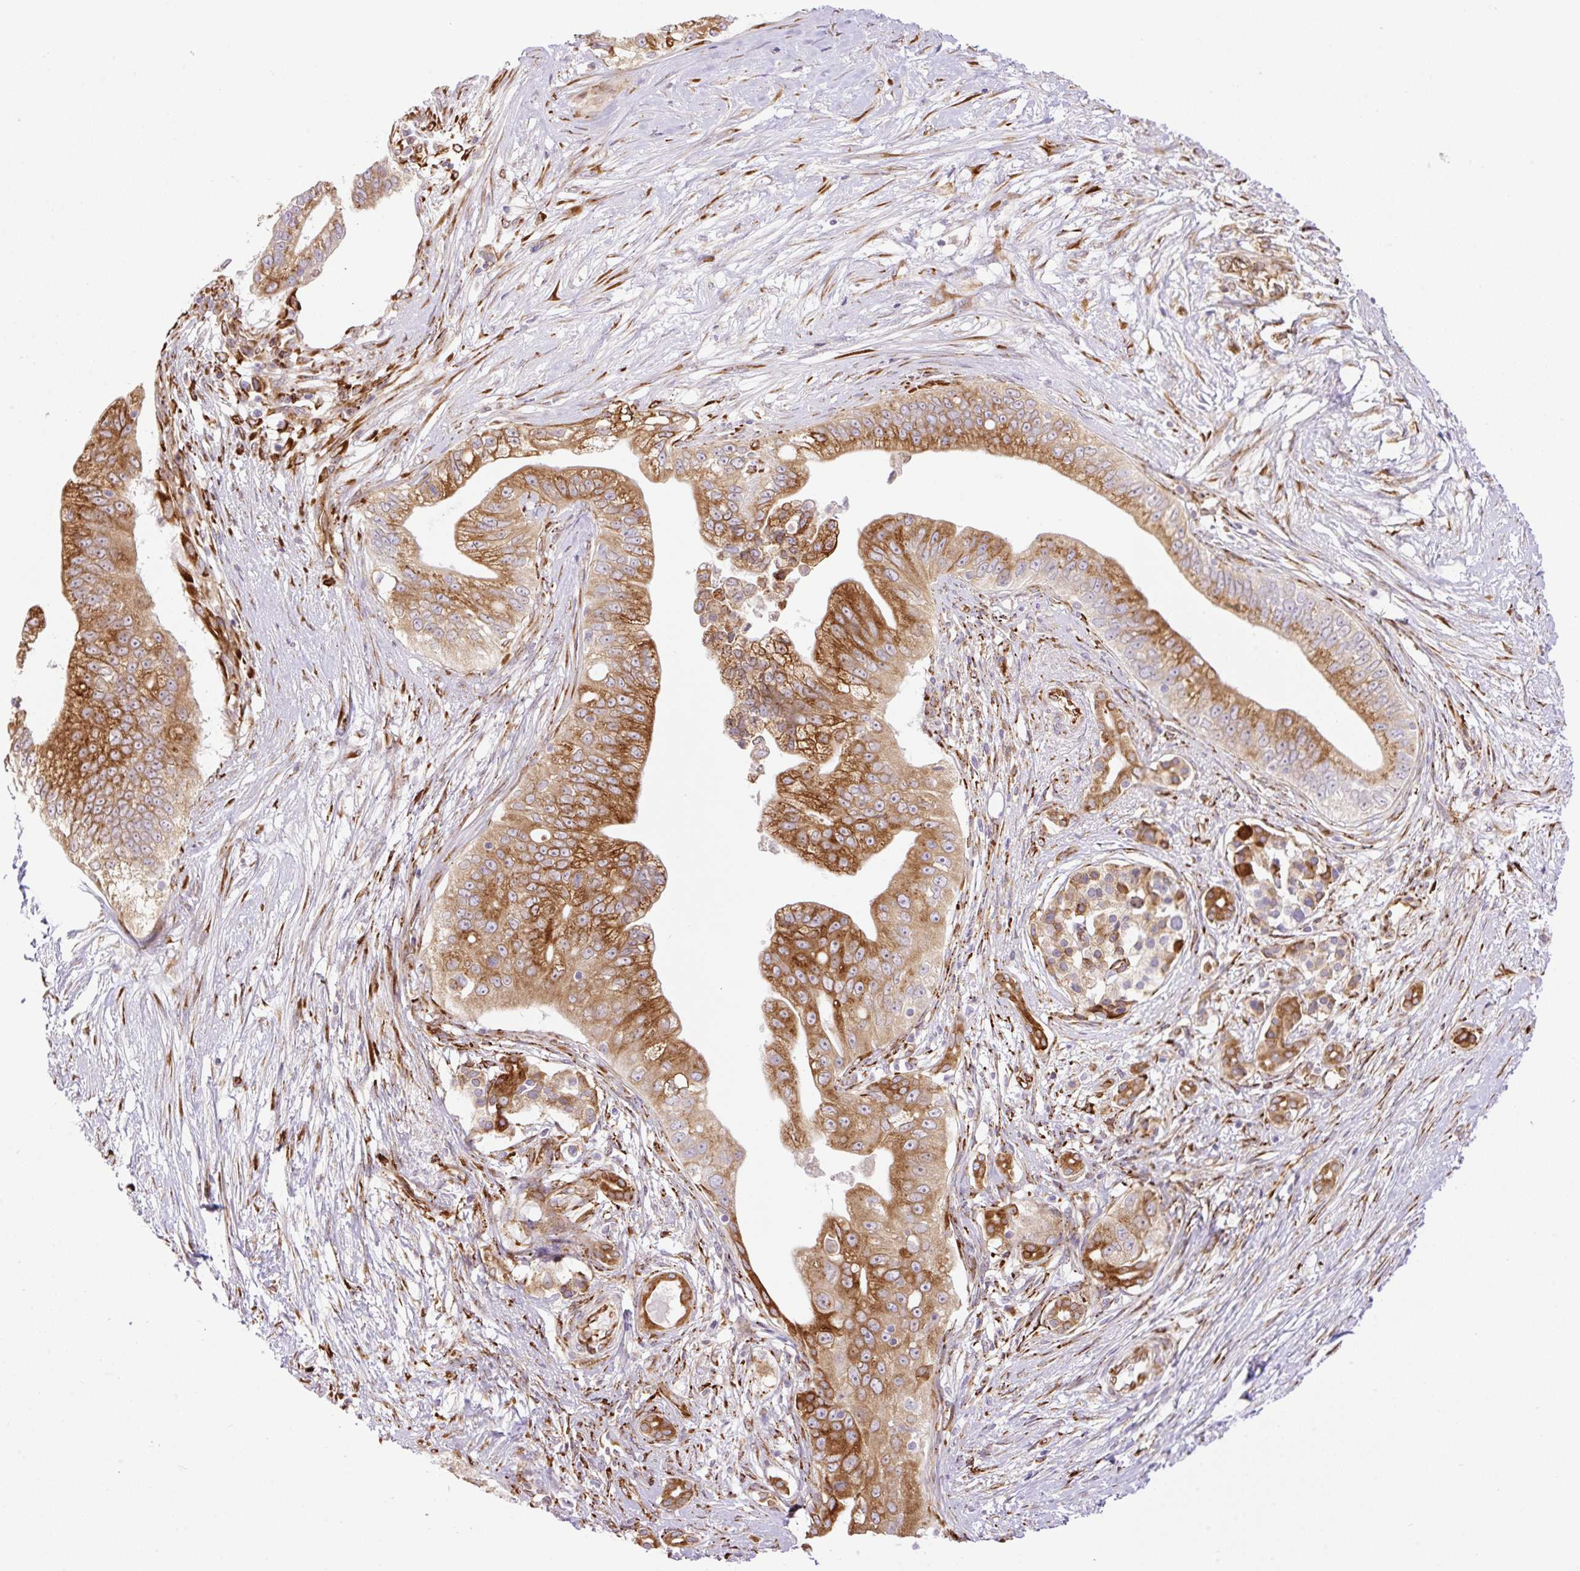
{"staining": {"intensity": "moderate", "quantity": ">75%", "location": "cytoplasmic/membranous"}, "tissue": "pancreatic cancer", "cell_type": "Tumor cells", "image_type": "cancer", "snomed": [{"axis": "morphology", "description": "Adenocarcinoma, NOS"}, {"axis": "topography", "description": "Pancreas"}], "caption": "Protein staining shows moderate cytoplasmic/membranous staining in approximately >75% of tumor cells in adenocarcinoma (pancreatic).", "gene": "RAB30", "patient": {"sex": "male", "age": 70}}